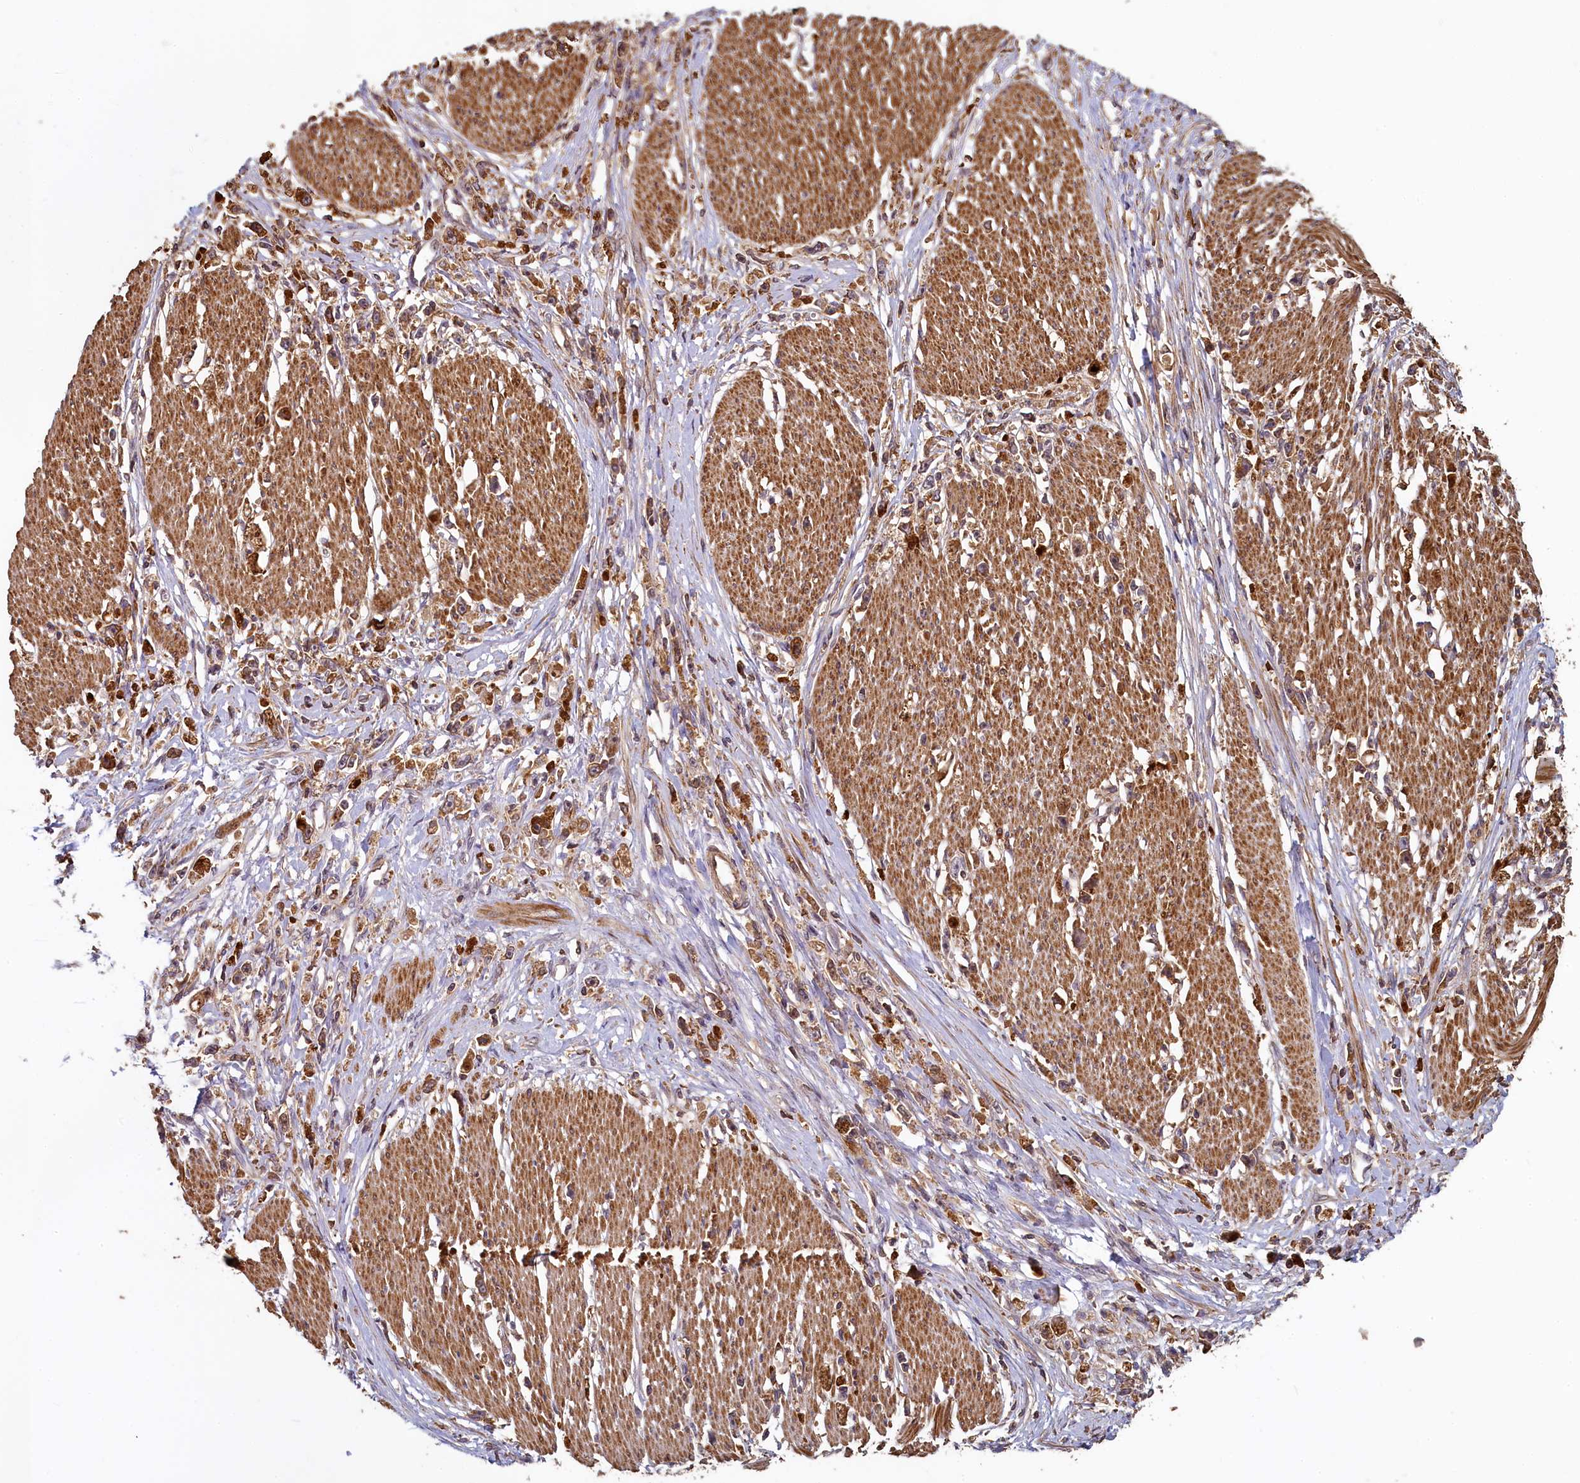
{"staining": {"intensity": "moderate", "quantity": ">75%", "location": "cytoplasmic/membranous"}, "tissue": "stomach cancer", "cell_type": "Tumor cells", "image_type": "cancer", "snomed": [{"axis": "morphology", "description": "Adenocarcinoma, NOS"}, {"axis": "topography", "description": "Stomach"}], "caption": "Brown immunohistochemical staining in stomach cancer (adenocarcinoma) demonstrates moderate cytoplasmic/membranous positivity in about >75% of tumor cells. Immunohistochemistry stains the protein in brown and the nuclei are stained blue.", "gene": "NUDT6", "patient": {"sex": "female", "age": 59}}